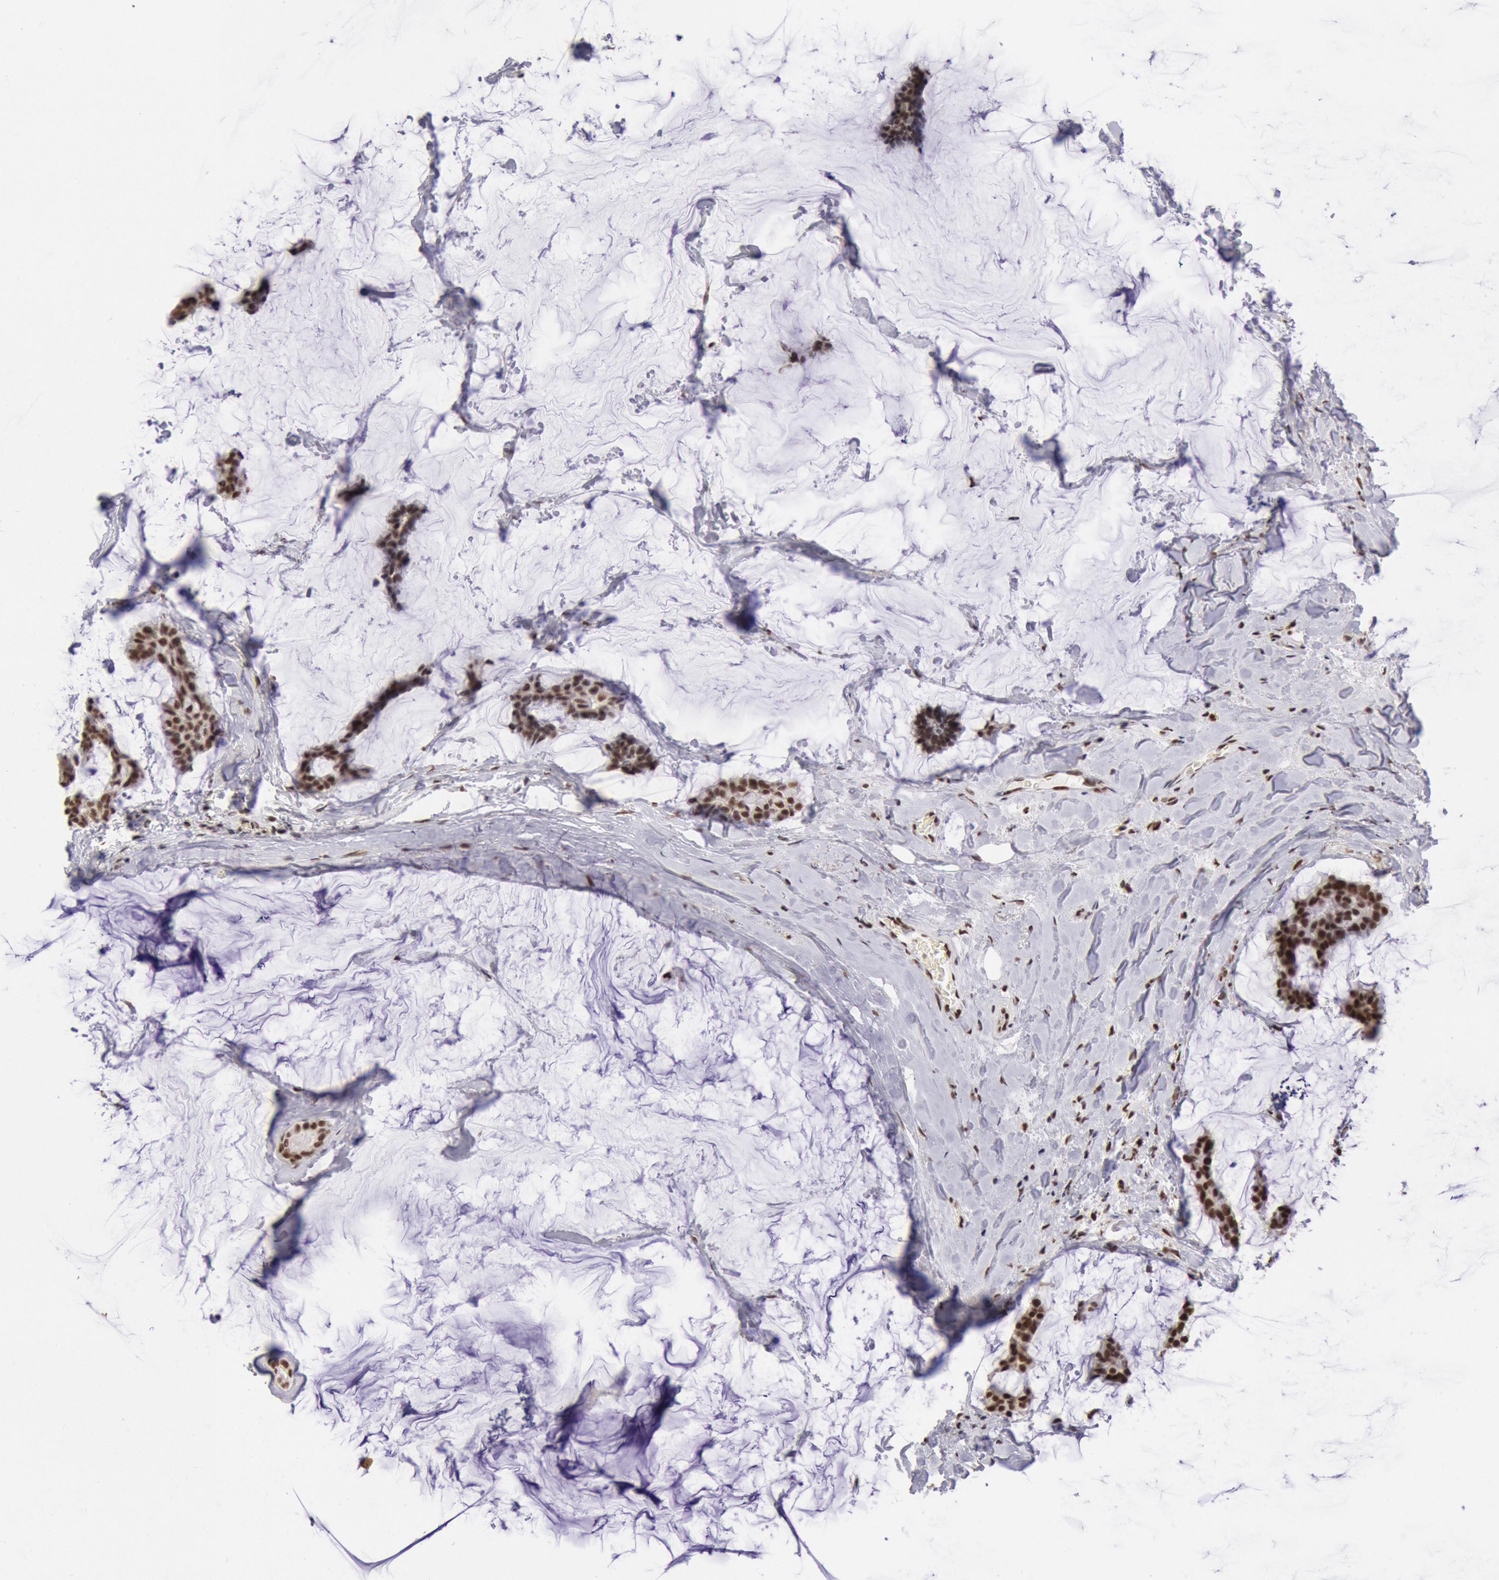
{"staining": {"intensity": "strong", "quantity": ">75%", "location": "nuclear"}, "tissue": "breast cancer", "cell_type": "Tumor cells", "image_type": "cancer", "snomed": [{"axis": "morphology", "description": "Duct carcinoma"}, {"axis": "topography", "description": "Breast"}], "caption": "Tumor cells demonstrate high levels of strong nuclear staining in about >75% of cells in human breast cancer (invasive ductal carcinoma).", "gene": "SNRPD3", "patient": {"sex": "female", "age": 93}}